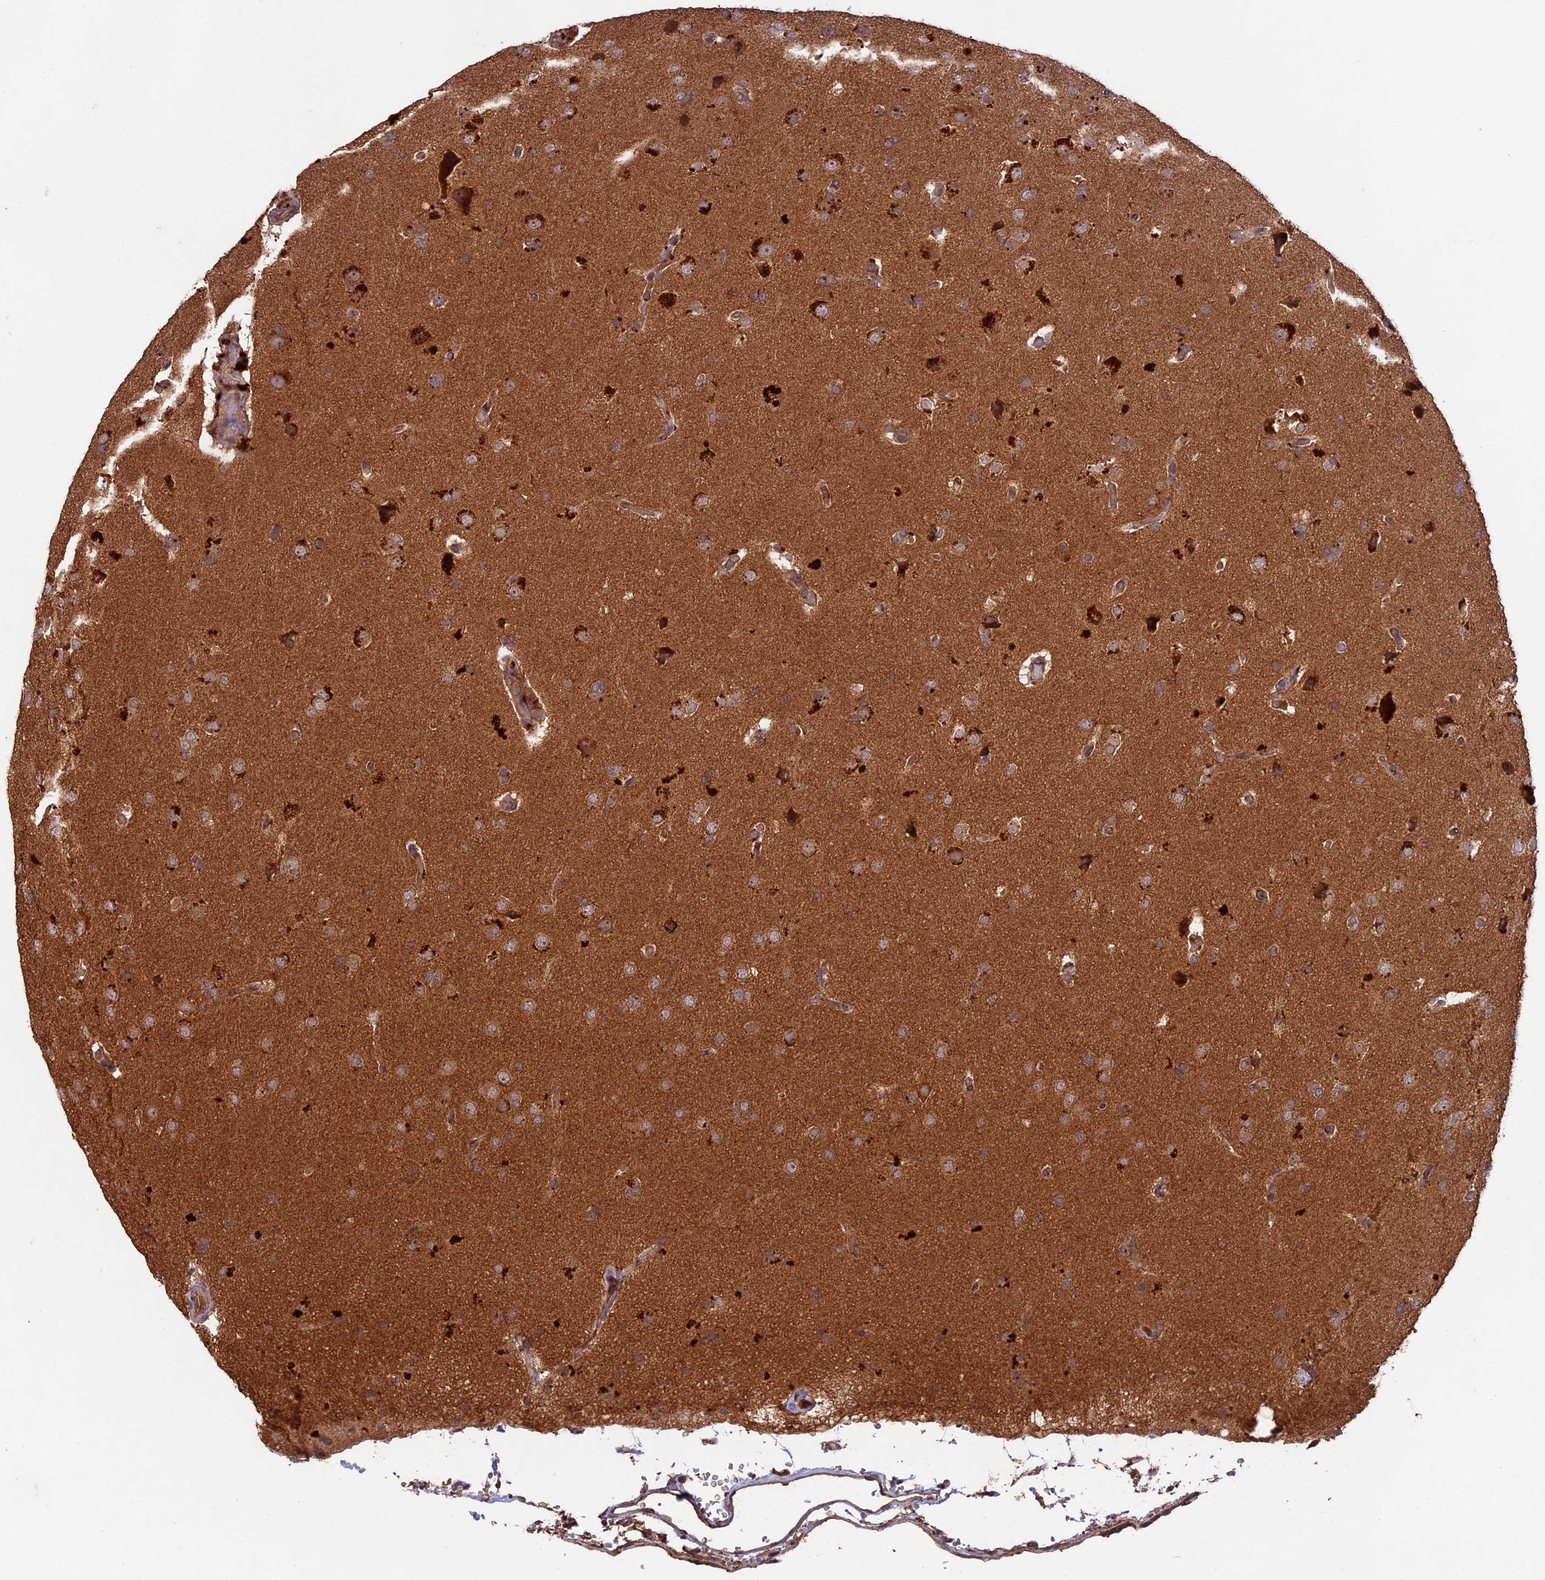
{"staining": {"intensity": "moderate", "quantity": ">75%", "location": "cytoplasmic/membranous"}, "tissue": "glioma", "cell_type": "Tumor cells", "image_type": "cancer", "snomed": [{"axis": "morphology", "description": "Glioma, malignant, High grade"}, {"axis": "topography", "description": "Brain"}], "caption": "This image exhibits glioma stained with immunohistochemistry to label a protein in brown. The cytoplasmic/membranous of tumor cells show moderate positivity for the protein. Nuclei are counter-stained blue.", "gene": "CHAC1", "patient": {"sex": "male", "age": 72}}